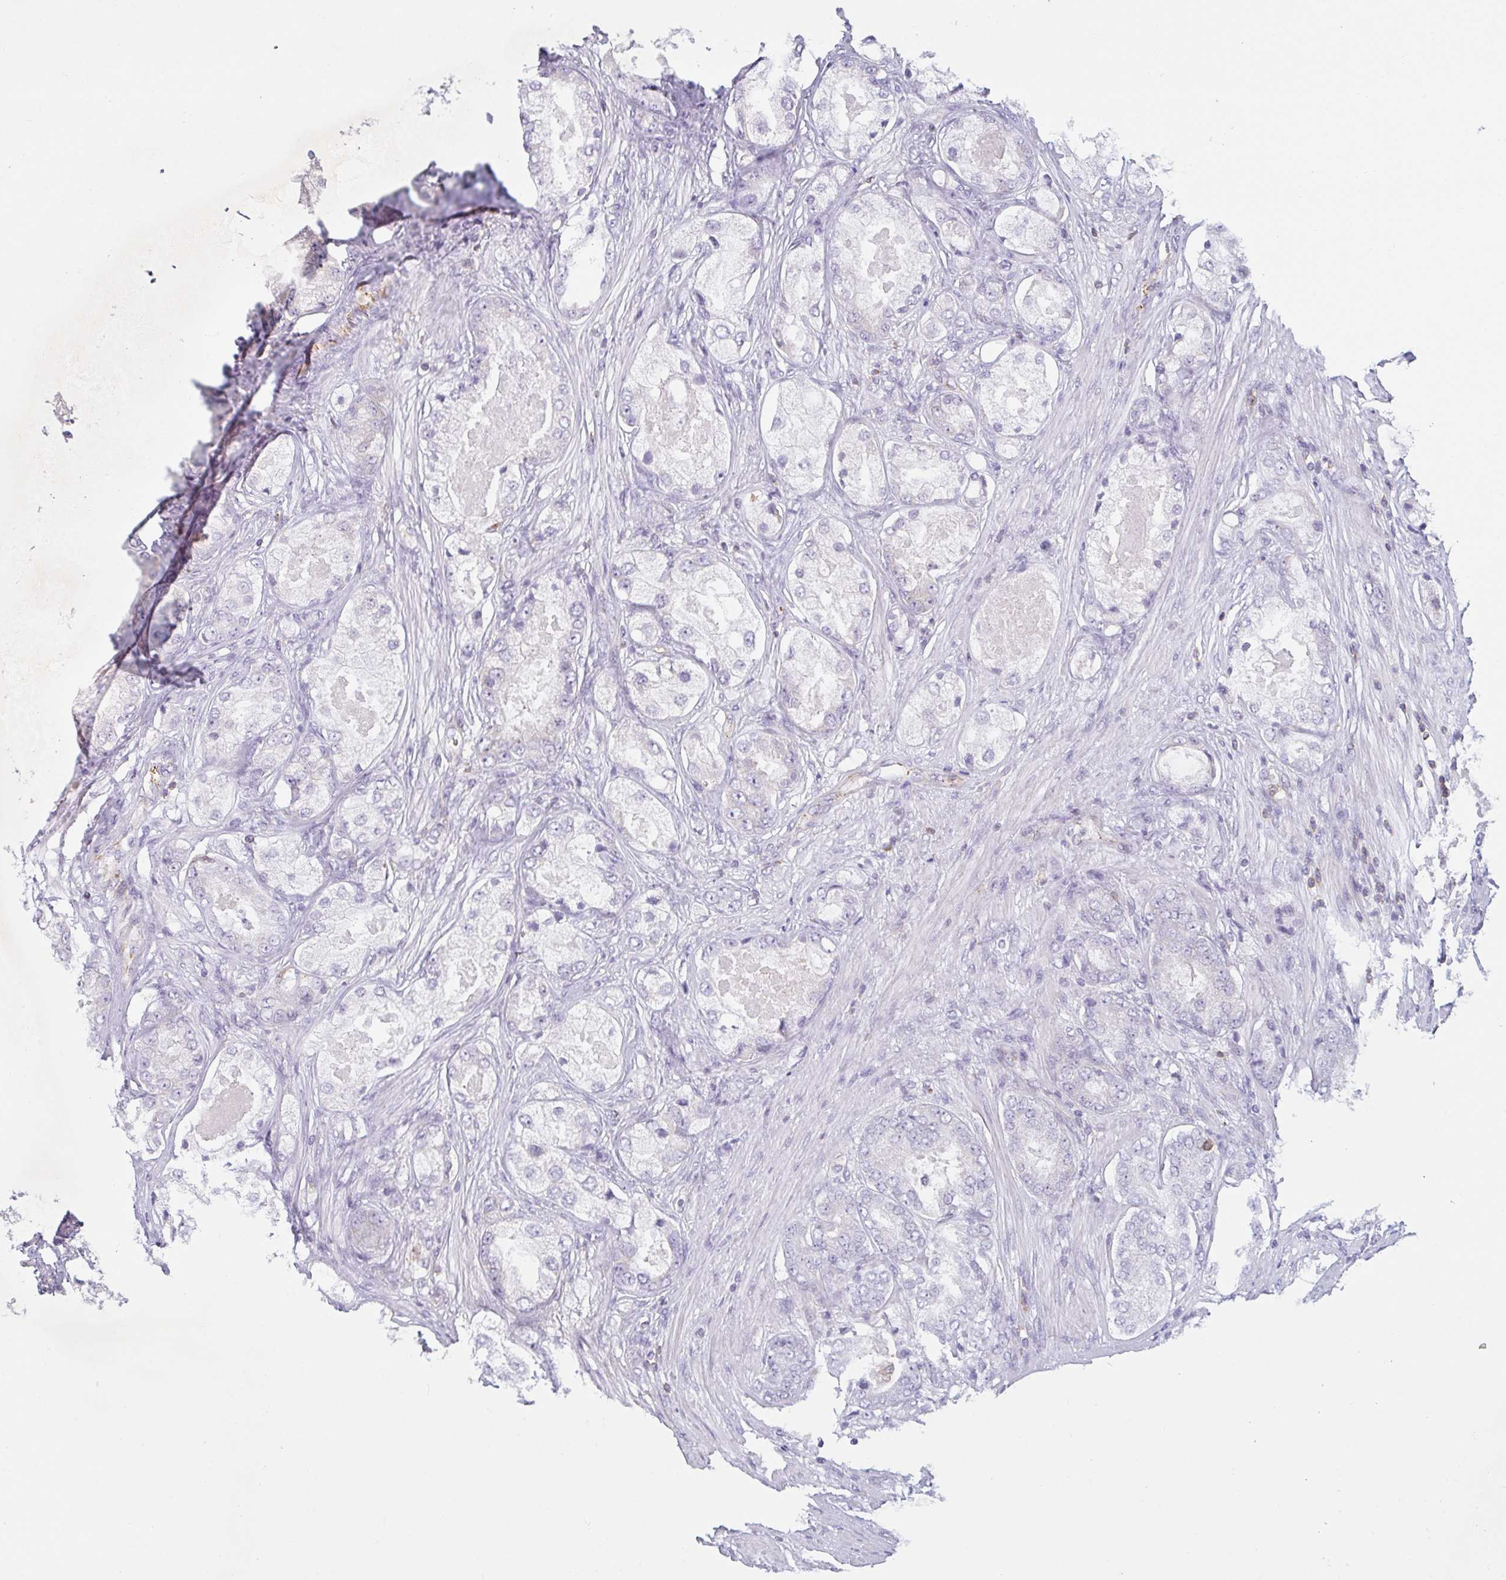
{"staining": {"intensity": "negative", "quantity": "none", "location": "none"}, "tissue": "prostate cancer", "cell_type": "Tumor cells", "image_type": "cancer", "snomed": [{"axis": "morphology", "description": "Adenocarcinoma, Low grade"}, {"axis": "topography", "description": "Prostate"}], "caption": "Tumor cells show no significant protein positivity in prostate cancer (low-grade adenocarcinoma). (DAB (3,3'-diaminobenzidine) immunohistochemistry with hematoxylin counter stain).", "gene": "CD80", "patient": {"sex": "male", "age": 68}}